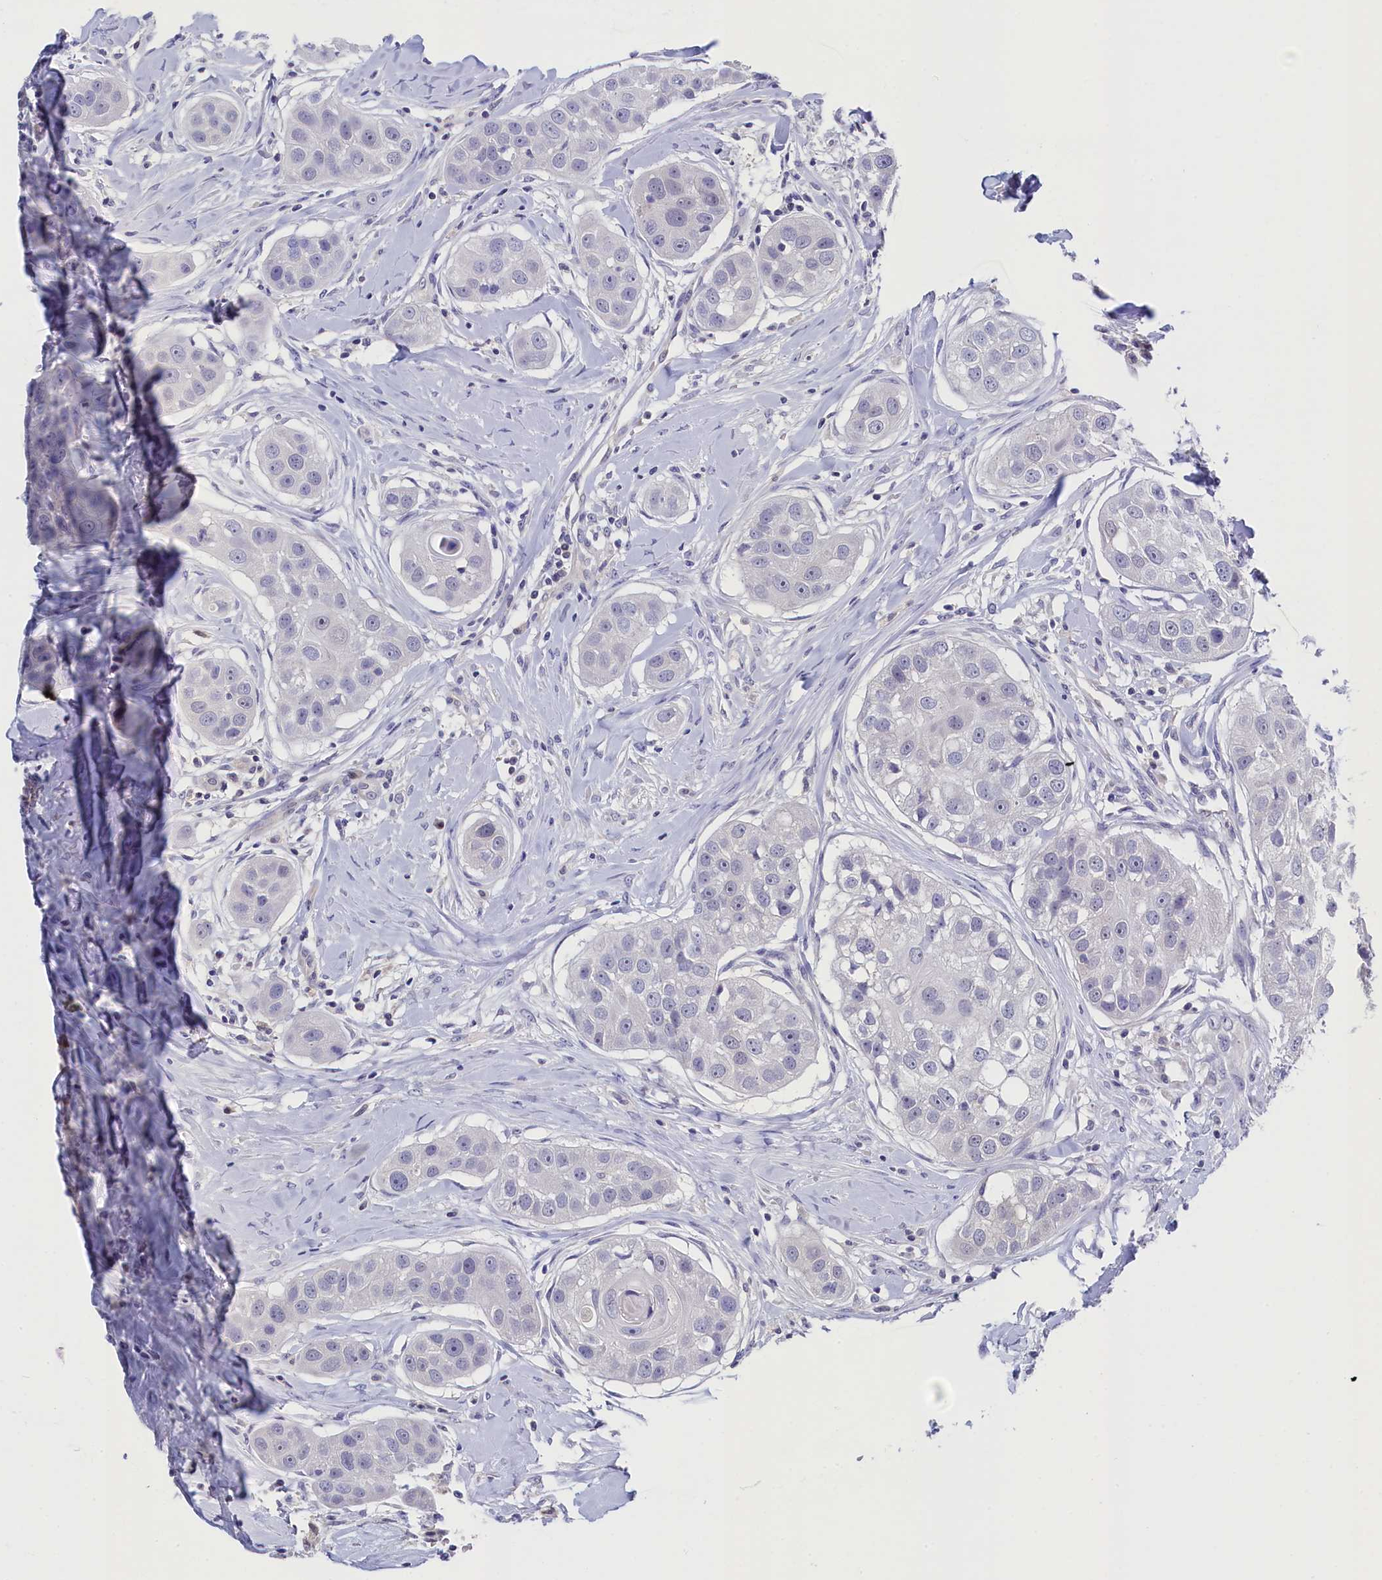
{"staining": {"intensity": "negative", "quantity": "none", "location": "none"}, "tissue": "head and neck cancer", "cell_type": "Tumor cells", "image_type": "cancer", "snomed": [{"axis": "morphology", "description": "Normal tissue, NOS"}, {"axis": "morphology", "description": "Squamous cell carcinoma, NOS"}, {"axis": "topography", "description": "Skeletal muscle"}, {"axis": "topography", "description": "Head-Neck"}], "caption": "Immunohistochemistry micrograph of neoplastic tissue: head and neck squamous cell carcinoma stained with DAB (3,3'-diaminobenzidine) shows no significant protein positivity in tumor cells.", "gene": "C11orf54", "patient": {"sex": "male", "age": 51}}